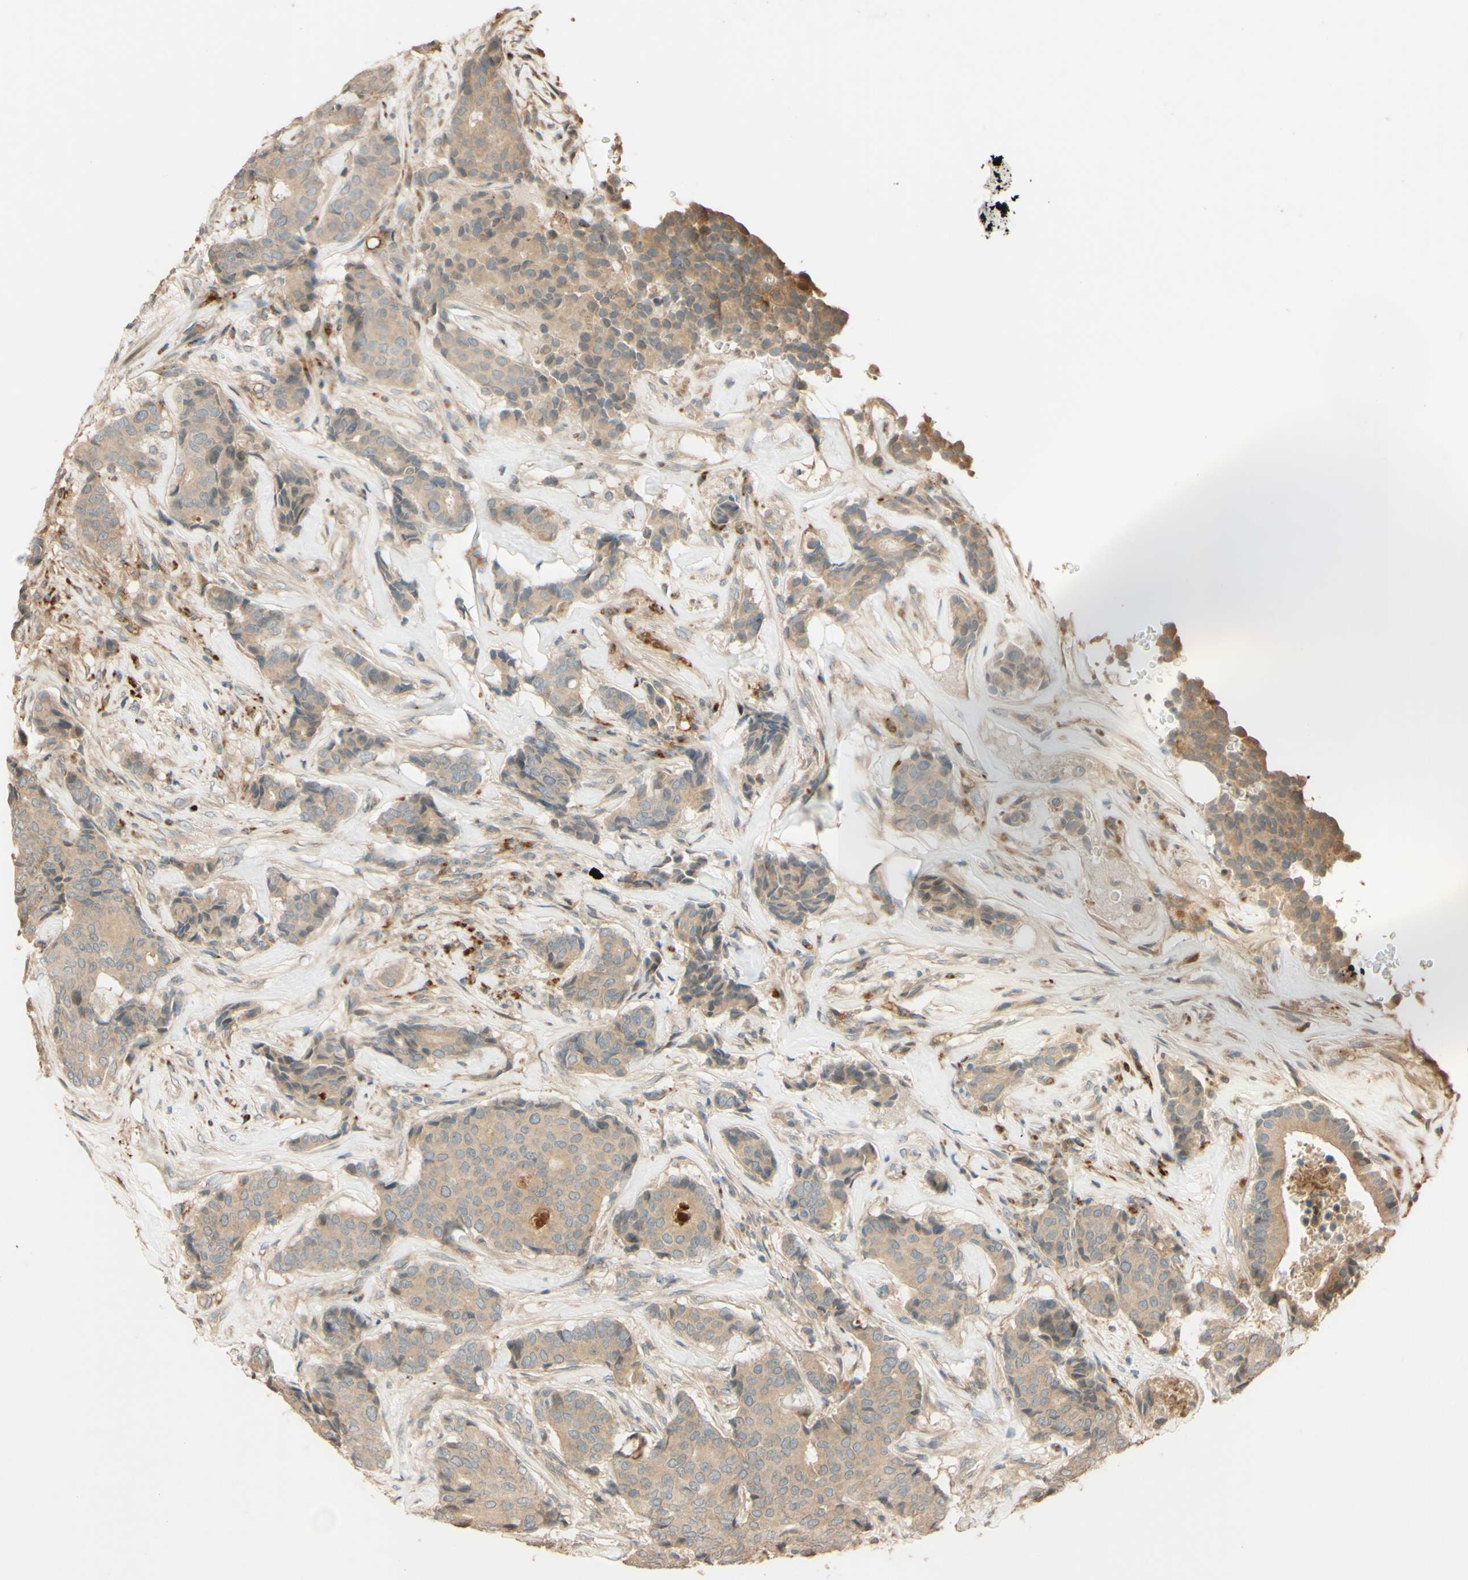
{"staining": {"intensity": "weak", "quantity": ">75%", "location": "cytoplasmic/membranous"}, "tissue": "breast cancer", "cell_type": "Tumor cells", "image_type": "cancer", "snomed": [{"axis": "morphology", "description": "Duct carcinoma"}, {"axis": "topography", "description": "Breast"}], "caption": "Intraductal carcinoma (breast) stained with a protein marker reveals weak staining in tumor cells.", "gene": "RNF19A", "patient": {"sex": "female", "age": 75}}